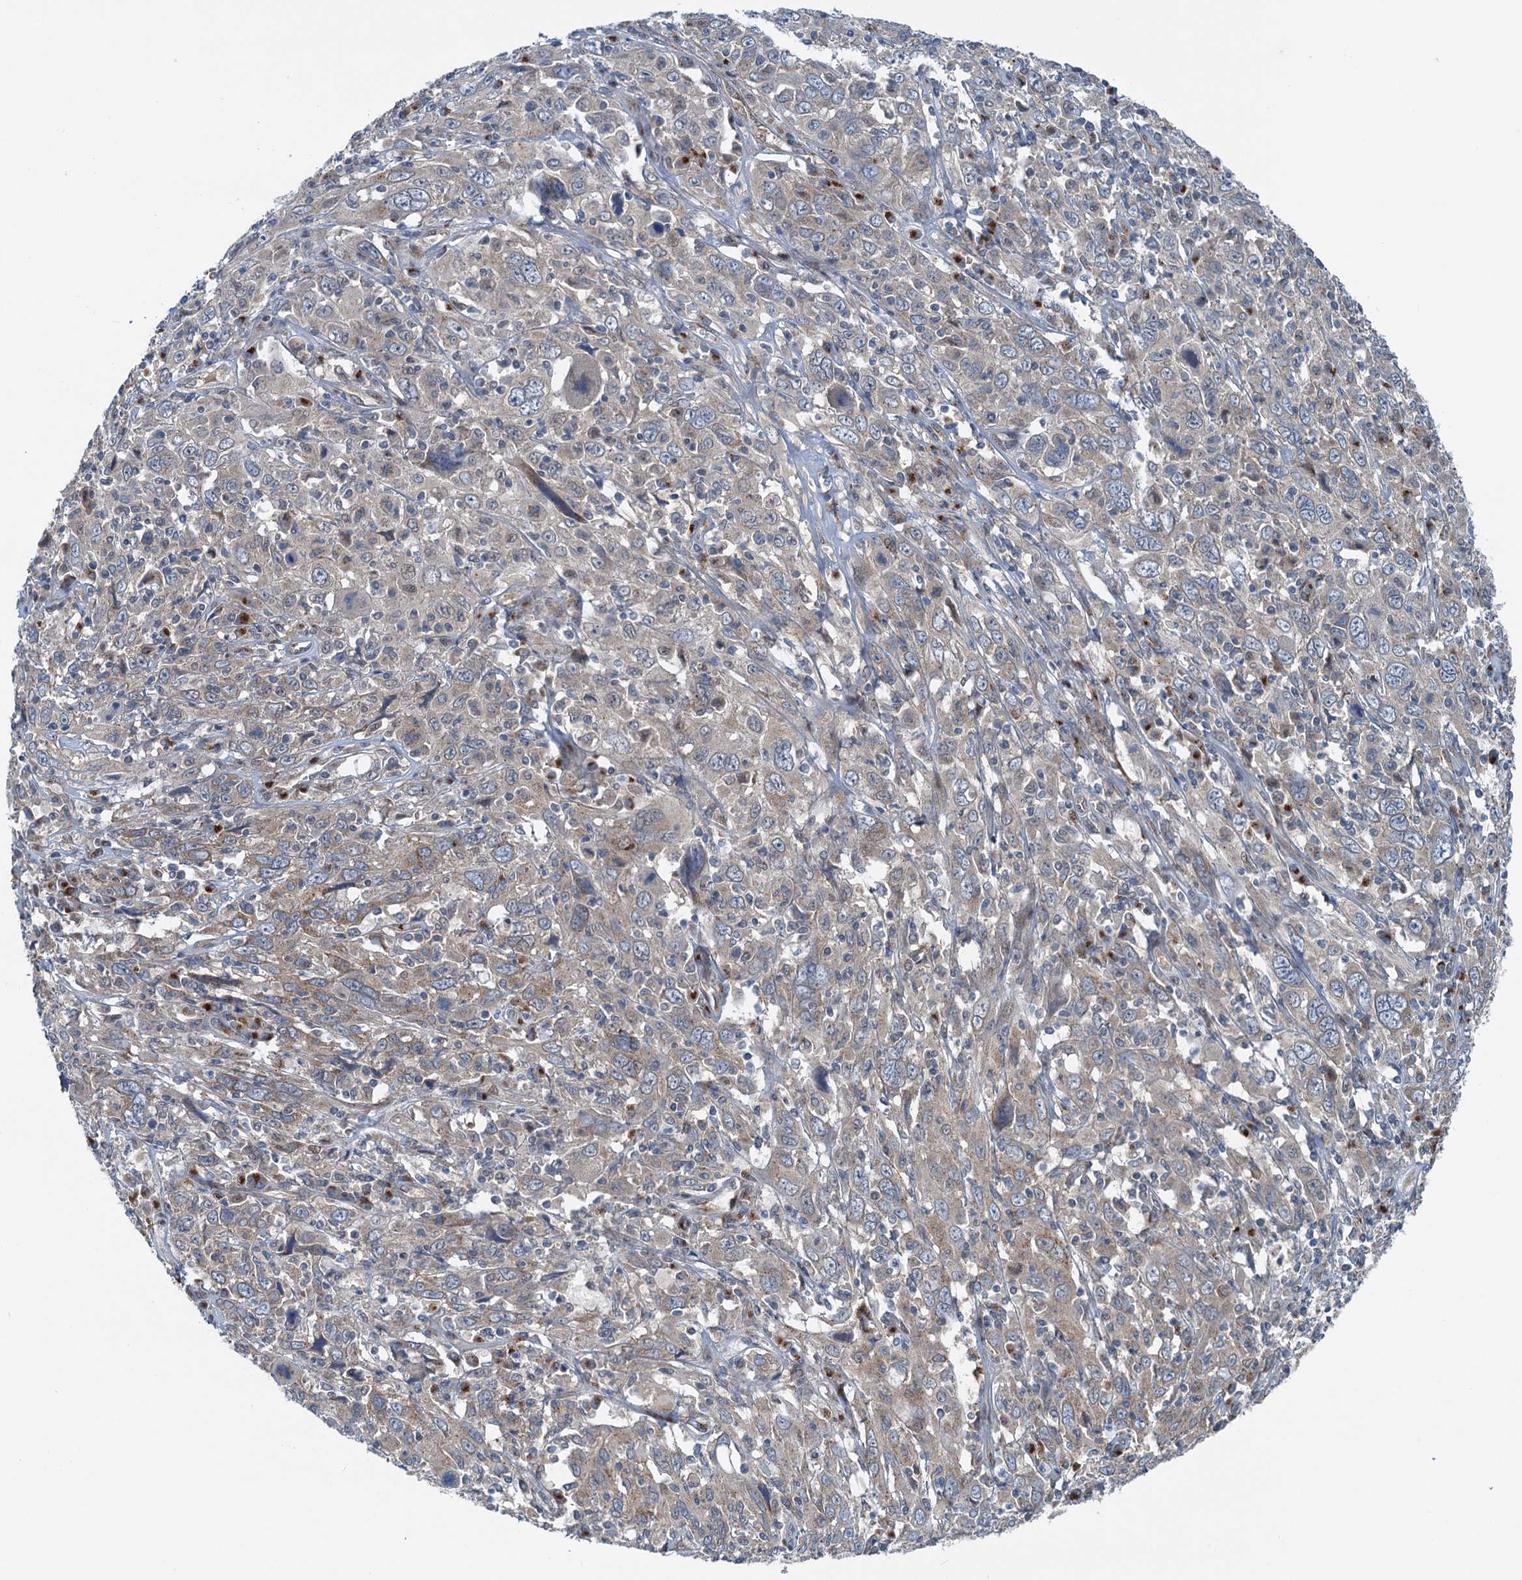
{"staining": {"intensity": "weak", "quantity": "25%-75%", "location": "cytoplasmic/membranous"}, "tissue": "cervical cancer", "cell_type": "Tumor cells", "image_type": "cancer", "snomed": [{"axis": "morphology", "description": "Squamous cell carcinoma, NOS"}, {"axis": "topography", "description": "Cervix"}], "caption": "Immunohistochemical staining of squamous cell carcinoma (cervical) reveals weak cytoplasmic/membranous protein staining in approximately 25%-75% of tumor cells. (DAB (3,3'-diaminobenzidine) = brown stain, brightfield microscopy at high magnification).", "gene": "DYNC2I2", "patient": {"sex": "female", "age": 46}}